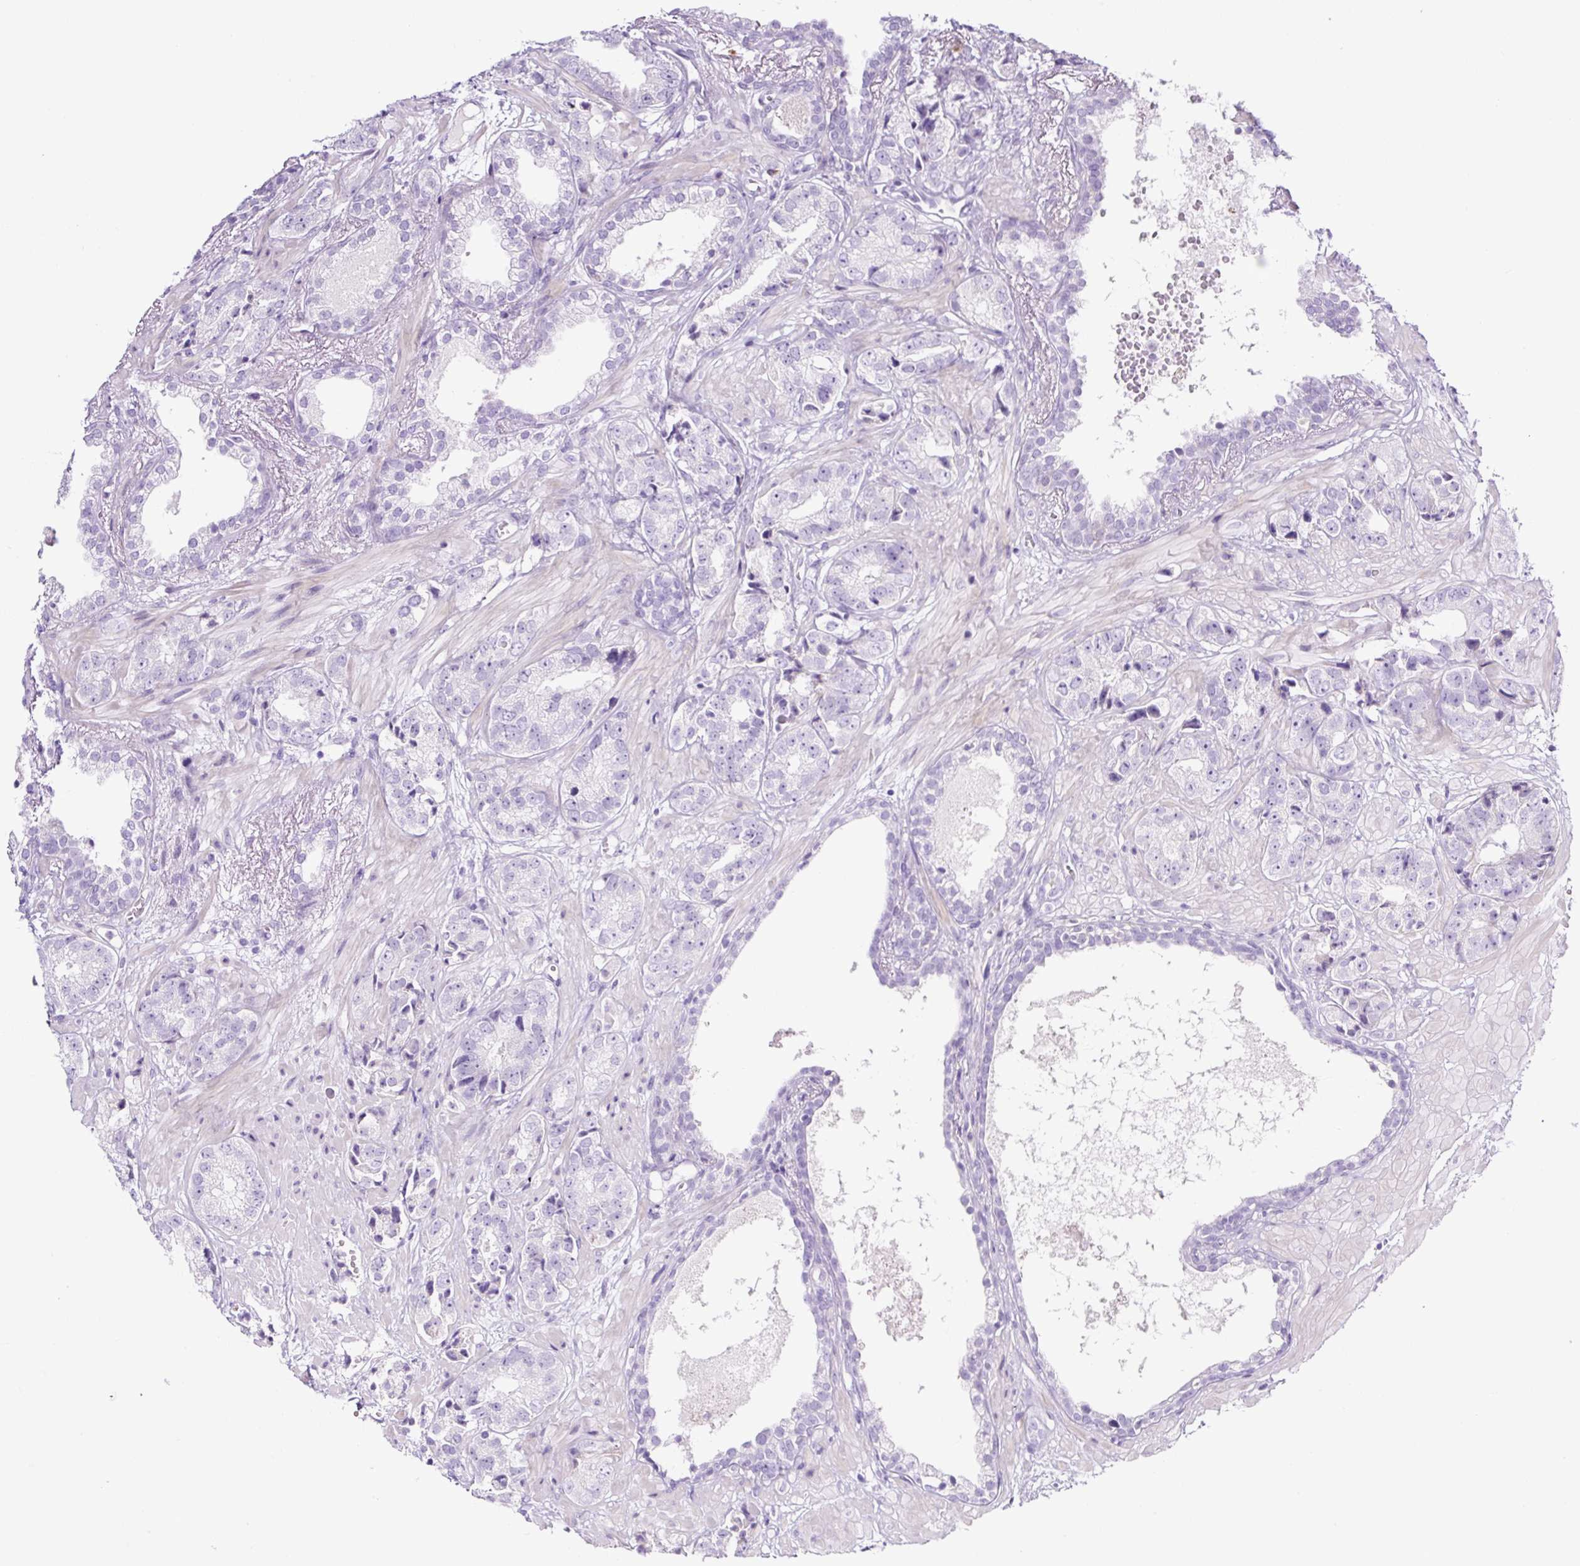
{"staining": {"intensity": "negative", "quantity": "none", "location": "none"}, "tissue": "prostate cancer", "cell_type": "Tumor cells", "image_type": "cancer", "snomed": [{"axis": "morphology", "description": "Adenocarcinoma, High grade"}, {"axis": "topography", "description": "Prostate"}], "caption": "The immunohistochemistry photomicrograph has no significant staining in tumor cells of prostate adenocarcinoma (high-grade) tissue.", "gene": "RNF212B", "patient": {"sex": "male", "age": 71}}